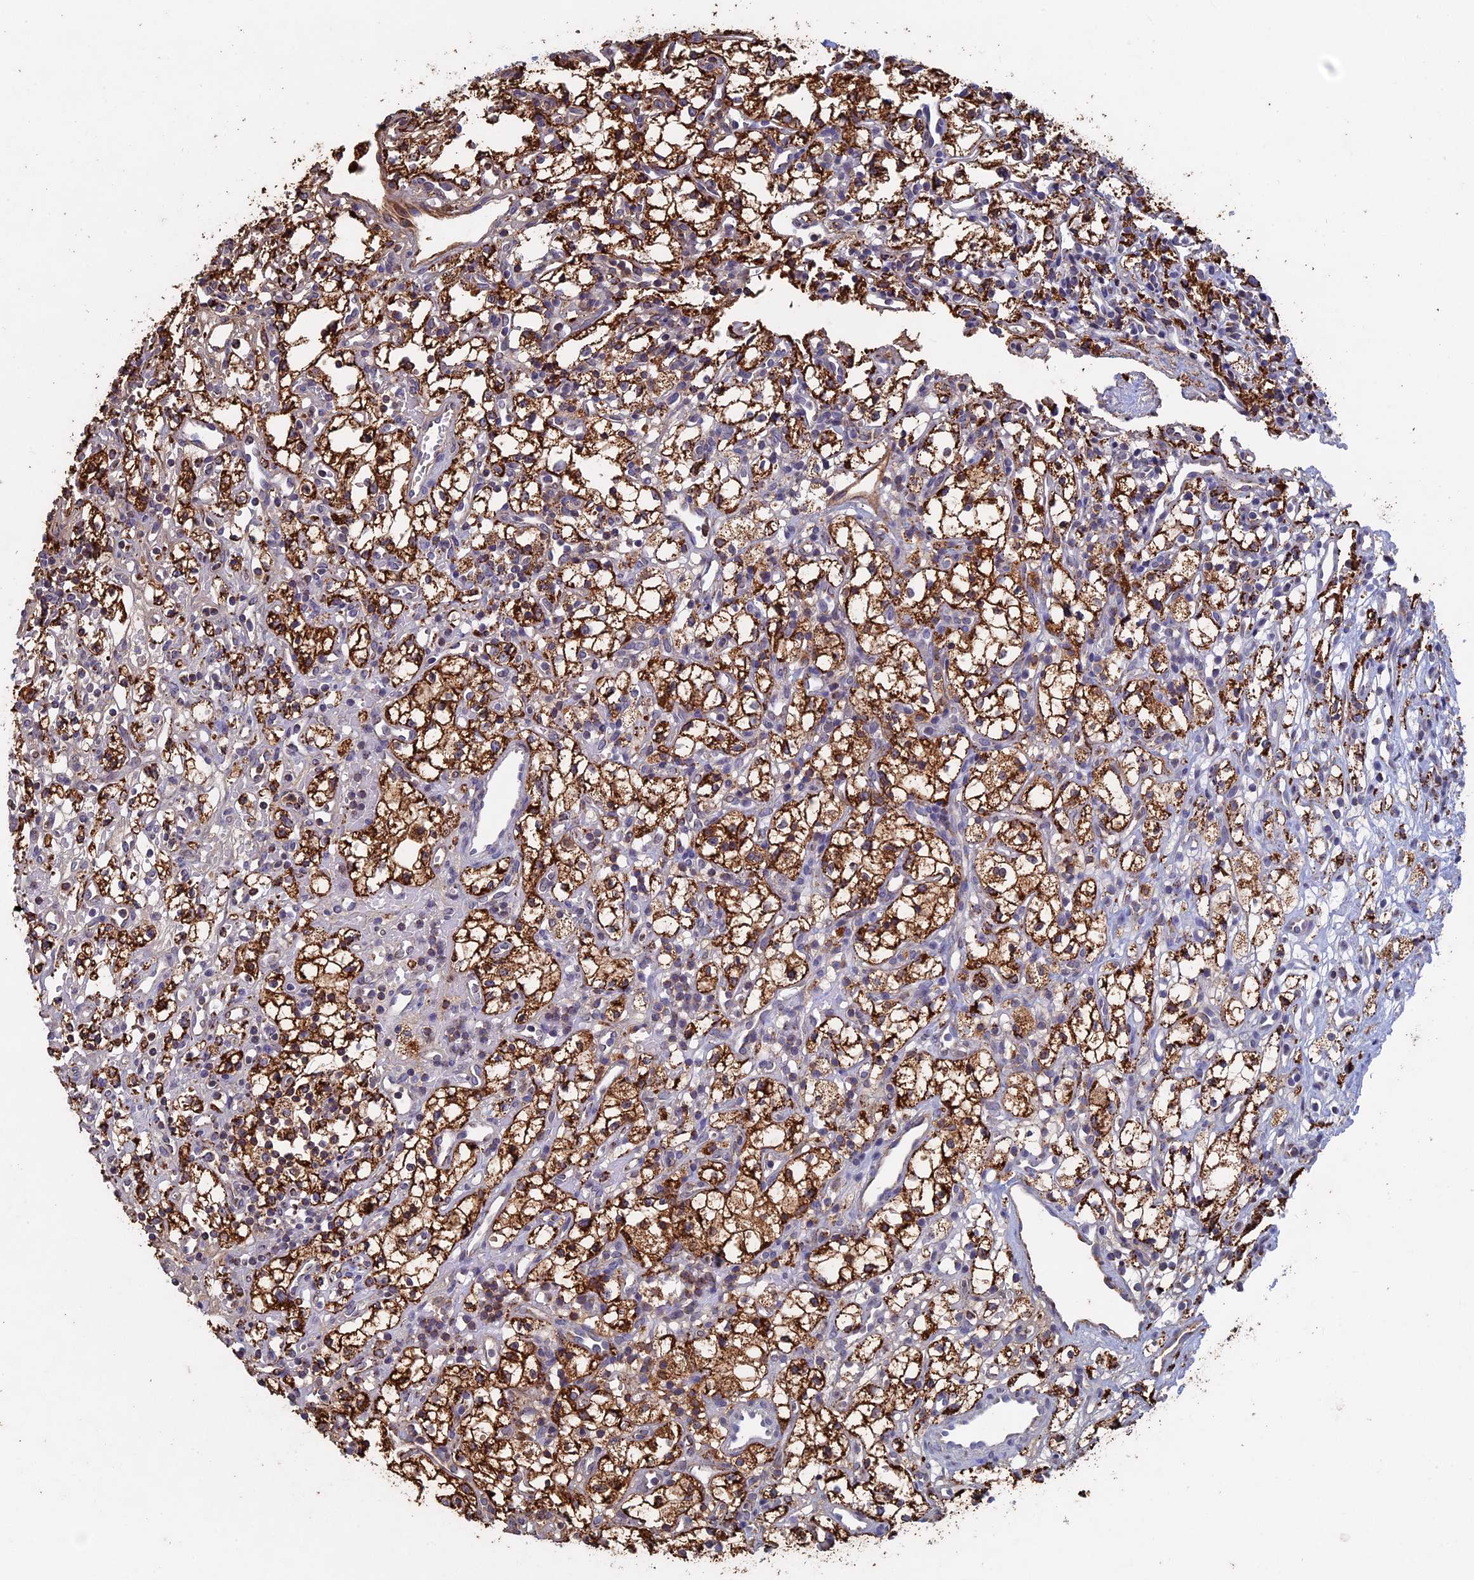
{"staining": {"intensity": "strong", "quantity": ">75%", "location": "cytoplasmic/membranous"}, "tissue": "renal cancer", "cell_type": "Tumor cells", "image_type": "cancer", "snomed": [{"axis": "morphology", "description": "Adenocarcinoma, NOS"}, {"axis": "topography", "description": "Kidney"}], "caption": "A brown stain labels strong cytoplasmic/membranous expression of a protein in adenocarcinoma (renal) tumor cells. The protein of interest is stained brown, and the nuclei are stained in blue (DAB (3,3'-diaminobenzidine) IHC with brightfield microscopy, high magnification).", "gene": "SEC24D", "patient": {"sex": "male", "age": 59}}